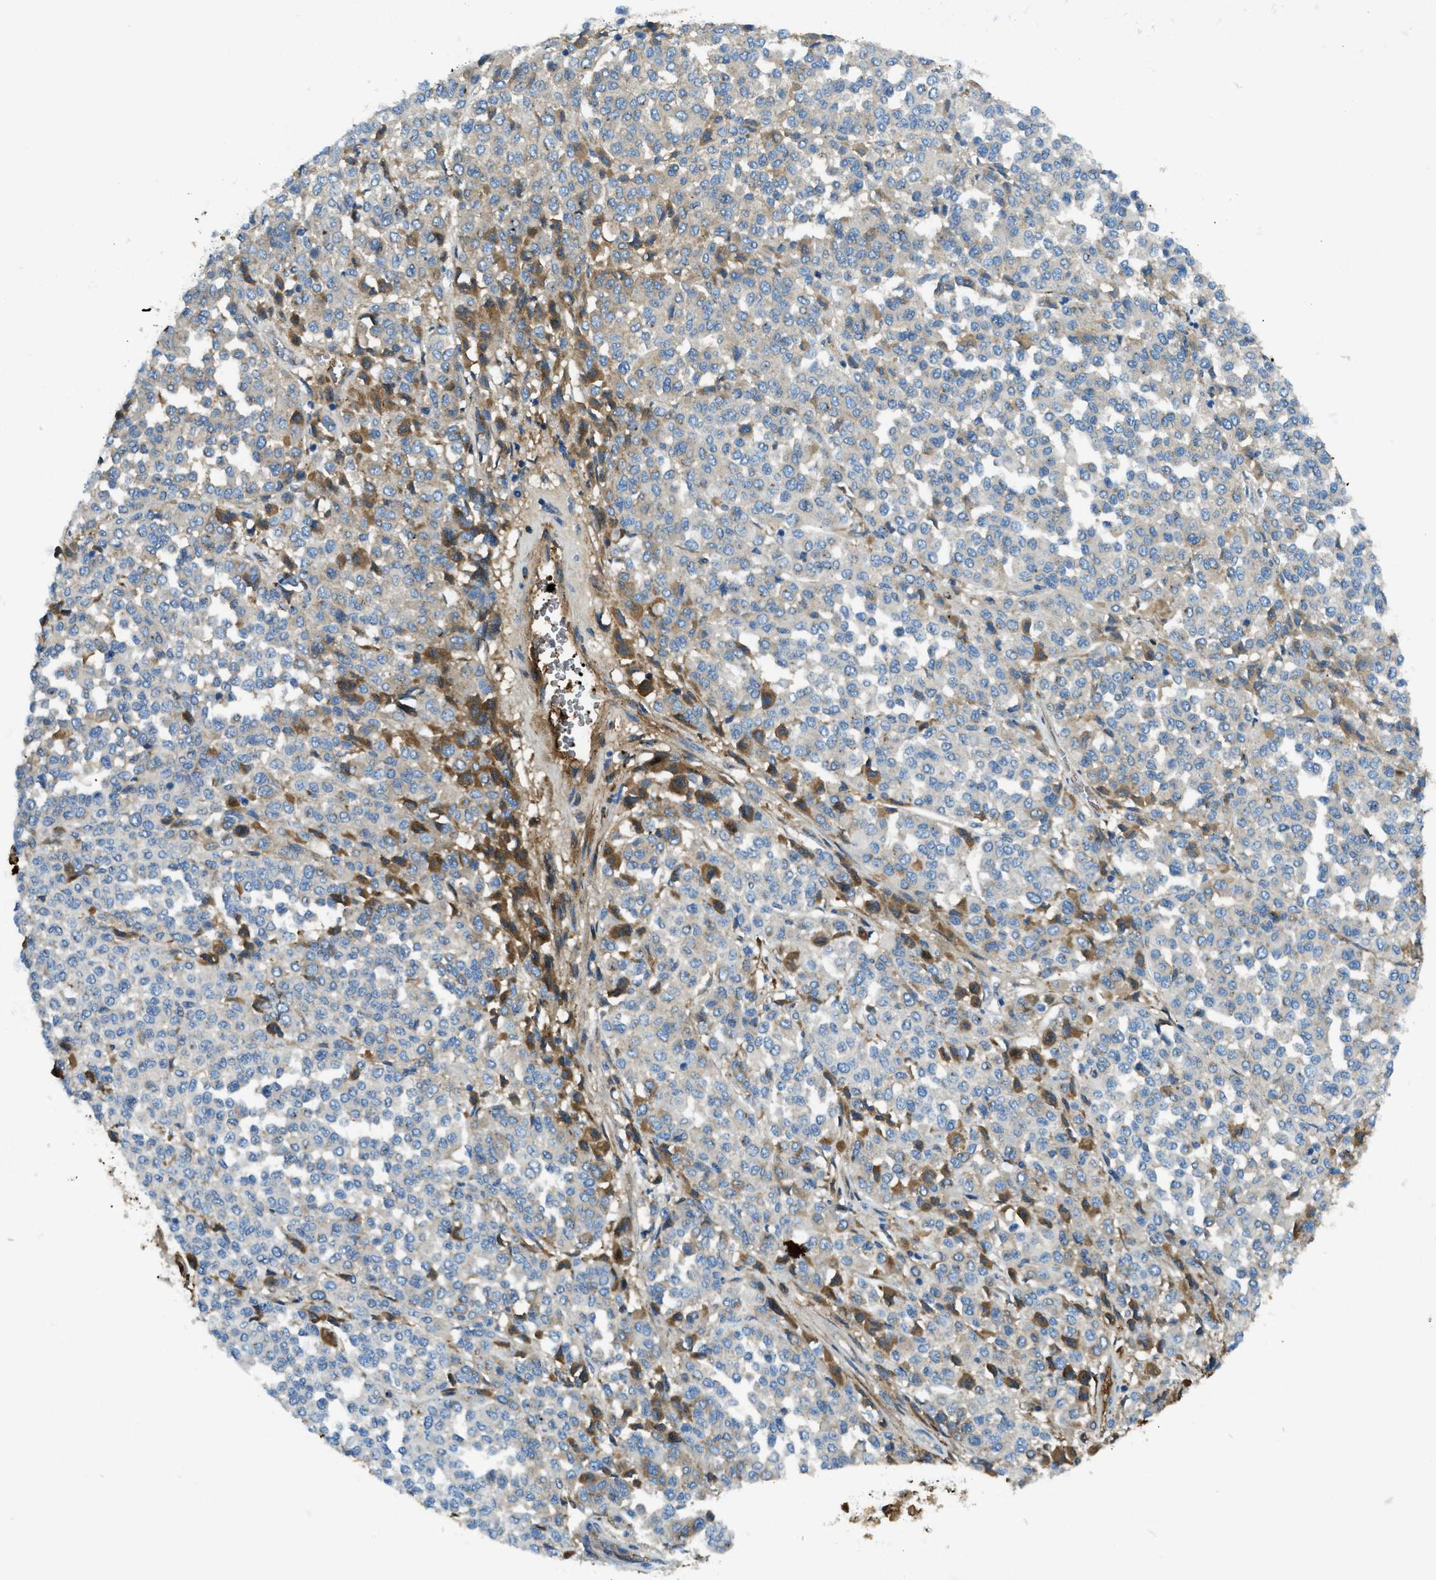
{"staining": {"intensity": "weak", "quantity": "<25%", "location": "cytoplasmic/membranous"}, "tissue": "melanoma", "cell_type": "Tumor cells", "image_type": "cancer", "snomed": [{"axis": "morphology", "description": "Malignant melanoma, Metastatic site"}, {"axis": "topography", "description": "Pancreas"}], "caption": "Tumor cells show no significant protein staining in malignant melanoma (metastatic site).", "gene": "TRIM59", "patient": {"sex": "female", "age": 30}}